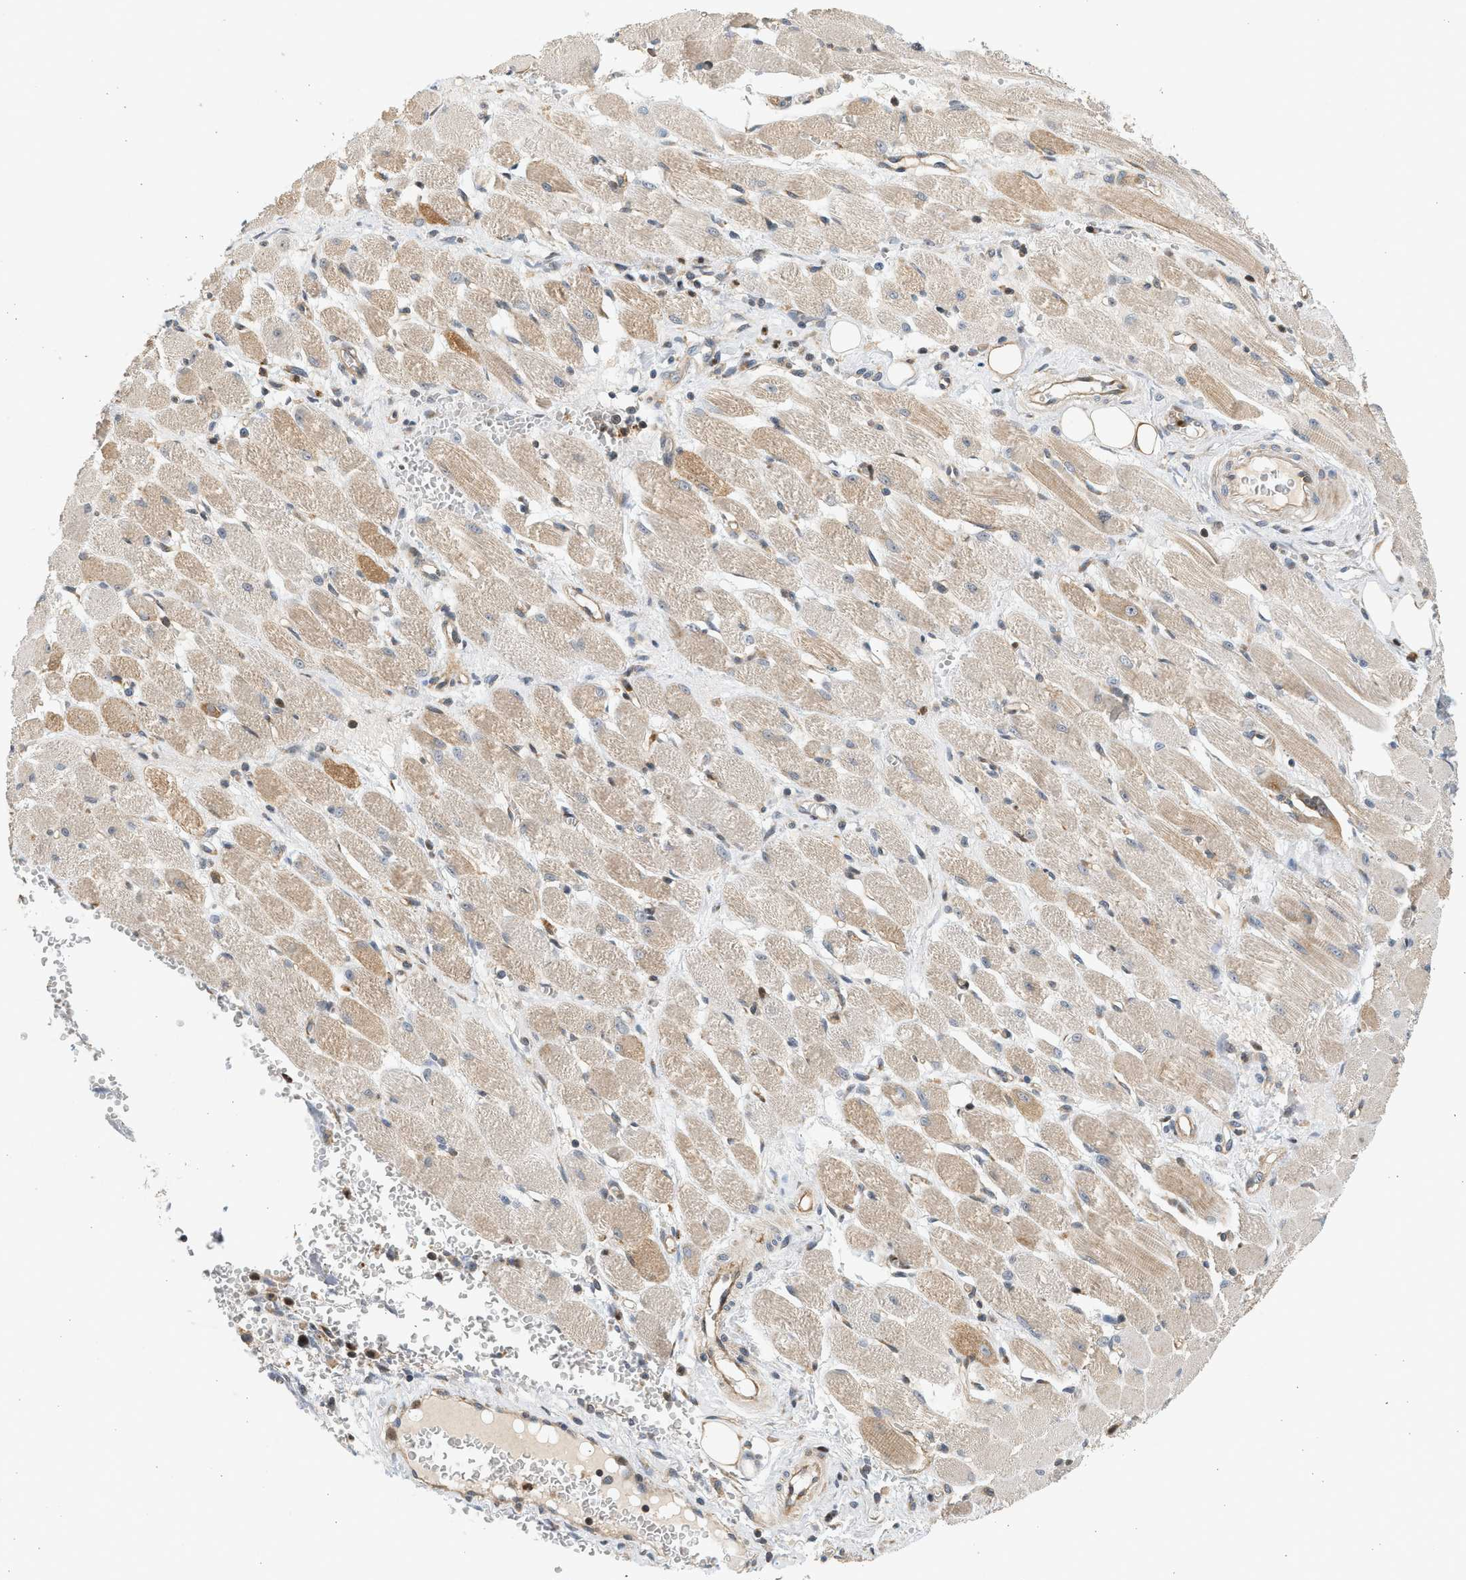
{"staining": {"intensity": "moderate", "quantity": ">75%", "location": "cytoplasmic/membranous"}, "tissue": "adipose tissue", "cell_type": "Adipocytes", "image_type": "normal", "snomed": [{"axis": "morphology", "description": "Squamous cell carcinoma, NOS"}, {"axis": "topography", "description": "Oral tissue"}, {"axis": "topography", "description": "Head-Neck"}], "caption": "Brown immunohistochemical staining in unremarkable adipose tissue displays moderate cytoplasmic/membranous positivity in about >75% of adipocytes. Immunohistochemistry stains the protein in brown and the nuclei are stained blue.", "gene": "NRSN2", "patient": {"sex": "female", "age": 50}}